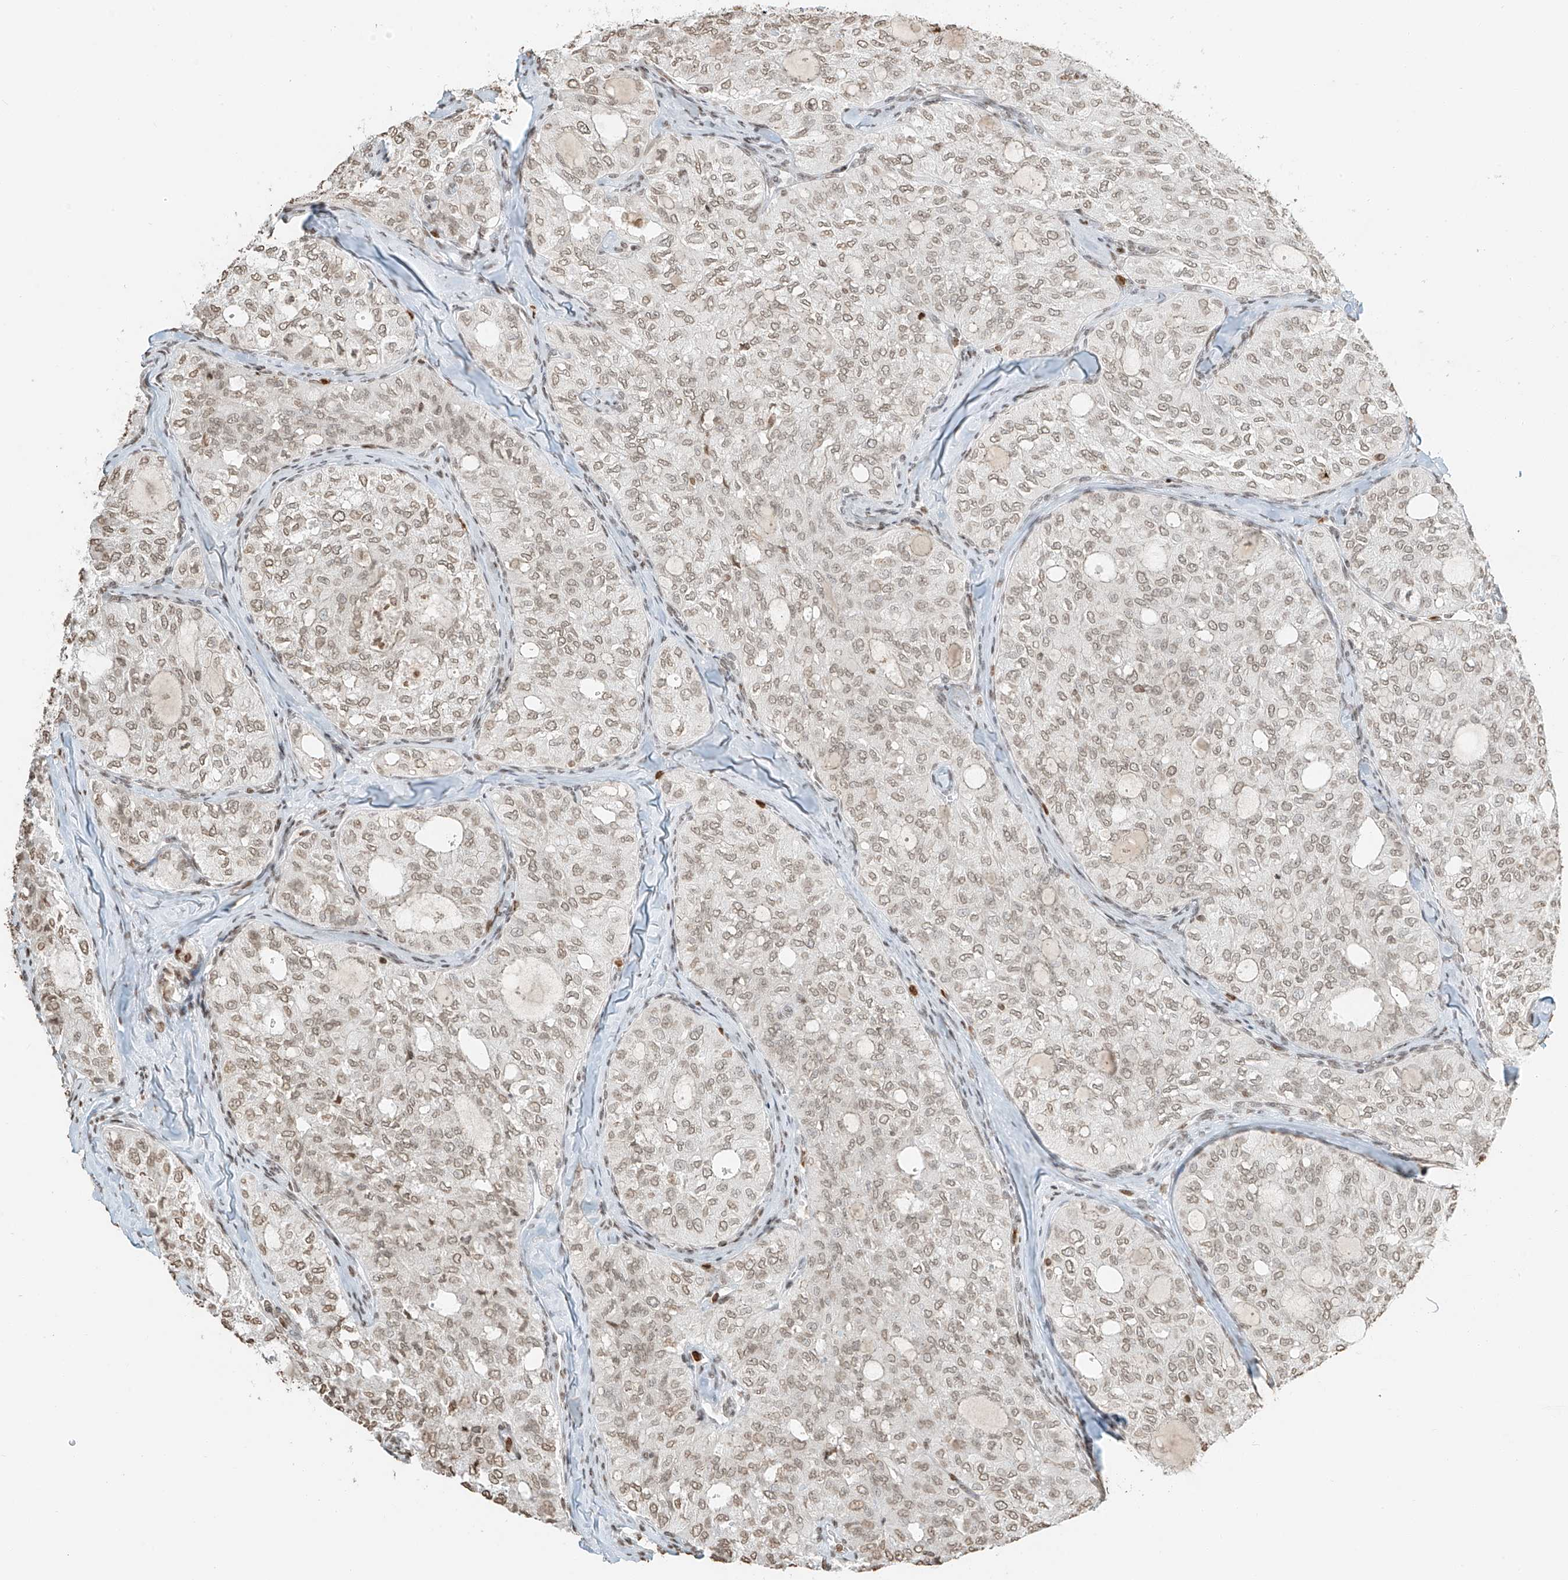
{"staining": {"intensity": "weak", "quantity": ">75%", "location": "nuclear"}, "tissue": "thyroid cancer", "cell_type": "Tumor cells", "image_type": "cancer", "snomed": [{"axis": "morphology", "description": "Follicular adenoma carcinoma, NOS"}, {"axis": "topography", "description": "Thyroid gland"}], "caption": "Weak nuclear protein staining is identified in about >75% of tumor cells in thyroid cancer.", "gene": "C17orf58", "patient": {"sex": "male", "age": 75}}